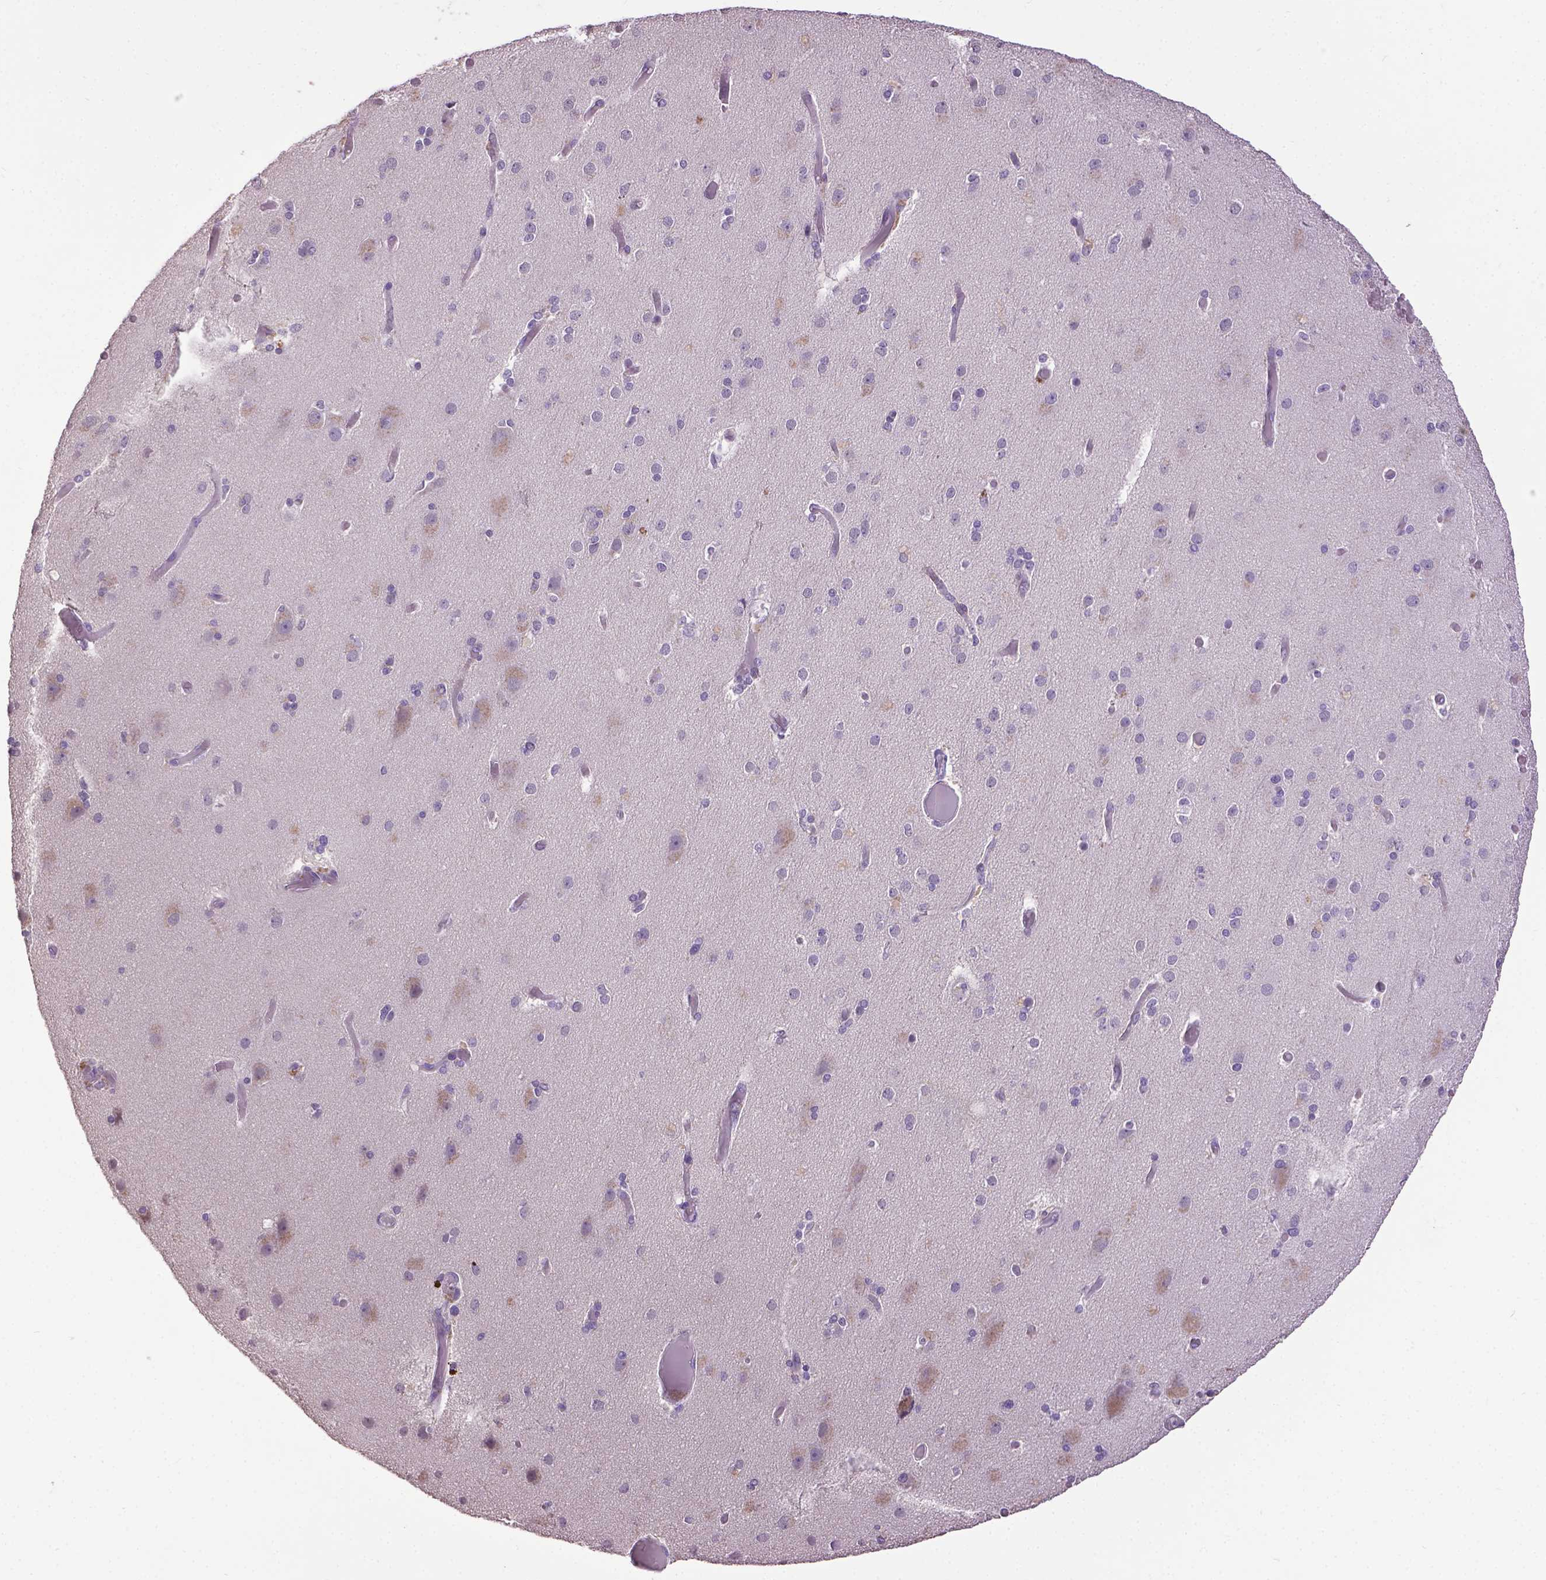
{"staining": {"intensity": "weak", "quantity": "<25%", "location": "nuclear"}, "tissue": "cerebral cortex", "cell_type": "Endothelial cells", "image_type": "normal", "snomed": [{"axis": "morphology", "description": "Normal tissue, NOS"}, {"axis": "morphology", "description": "Glioma, malignant, High grade"}, {"axis": "topography", "description": "Cerebral cortex"}], "caption": "Human cerebral cortex stained for a protein using immunohistochemistry reveals no expression in endothelial cells.", "gene": "CPM", "patient": {"sex": "male", "age": 71}}